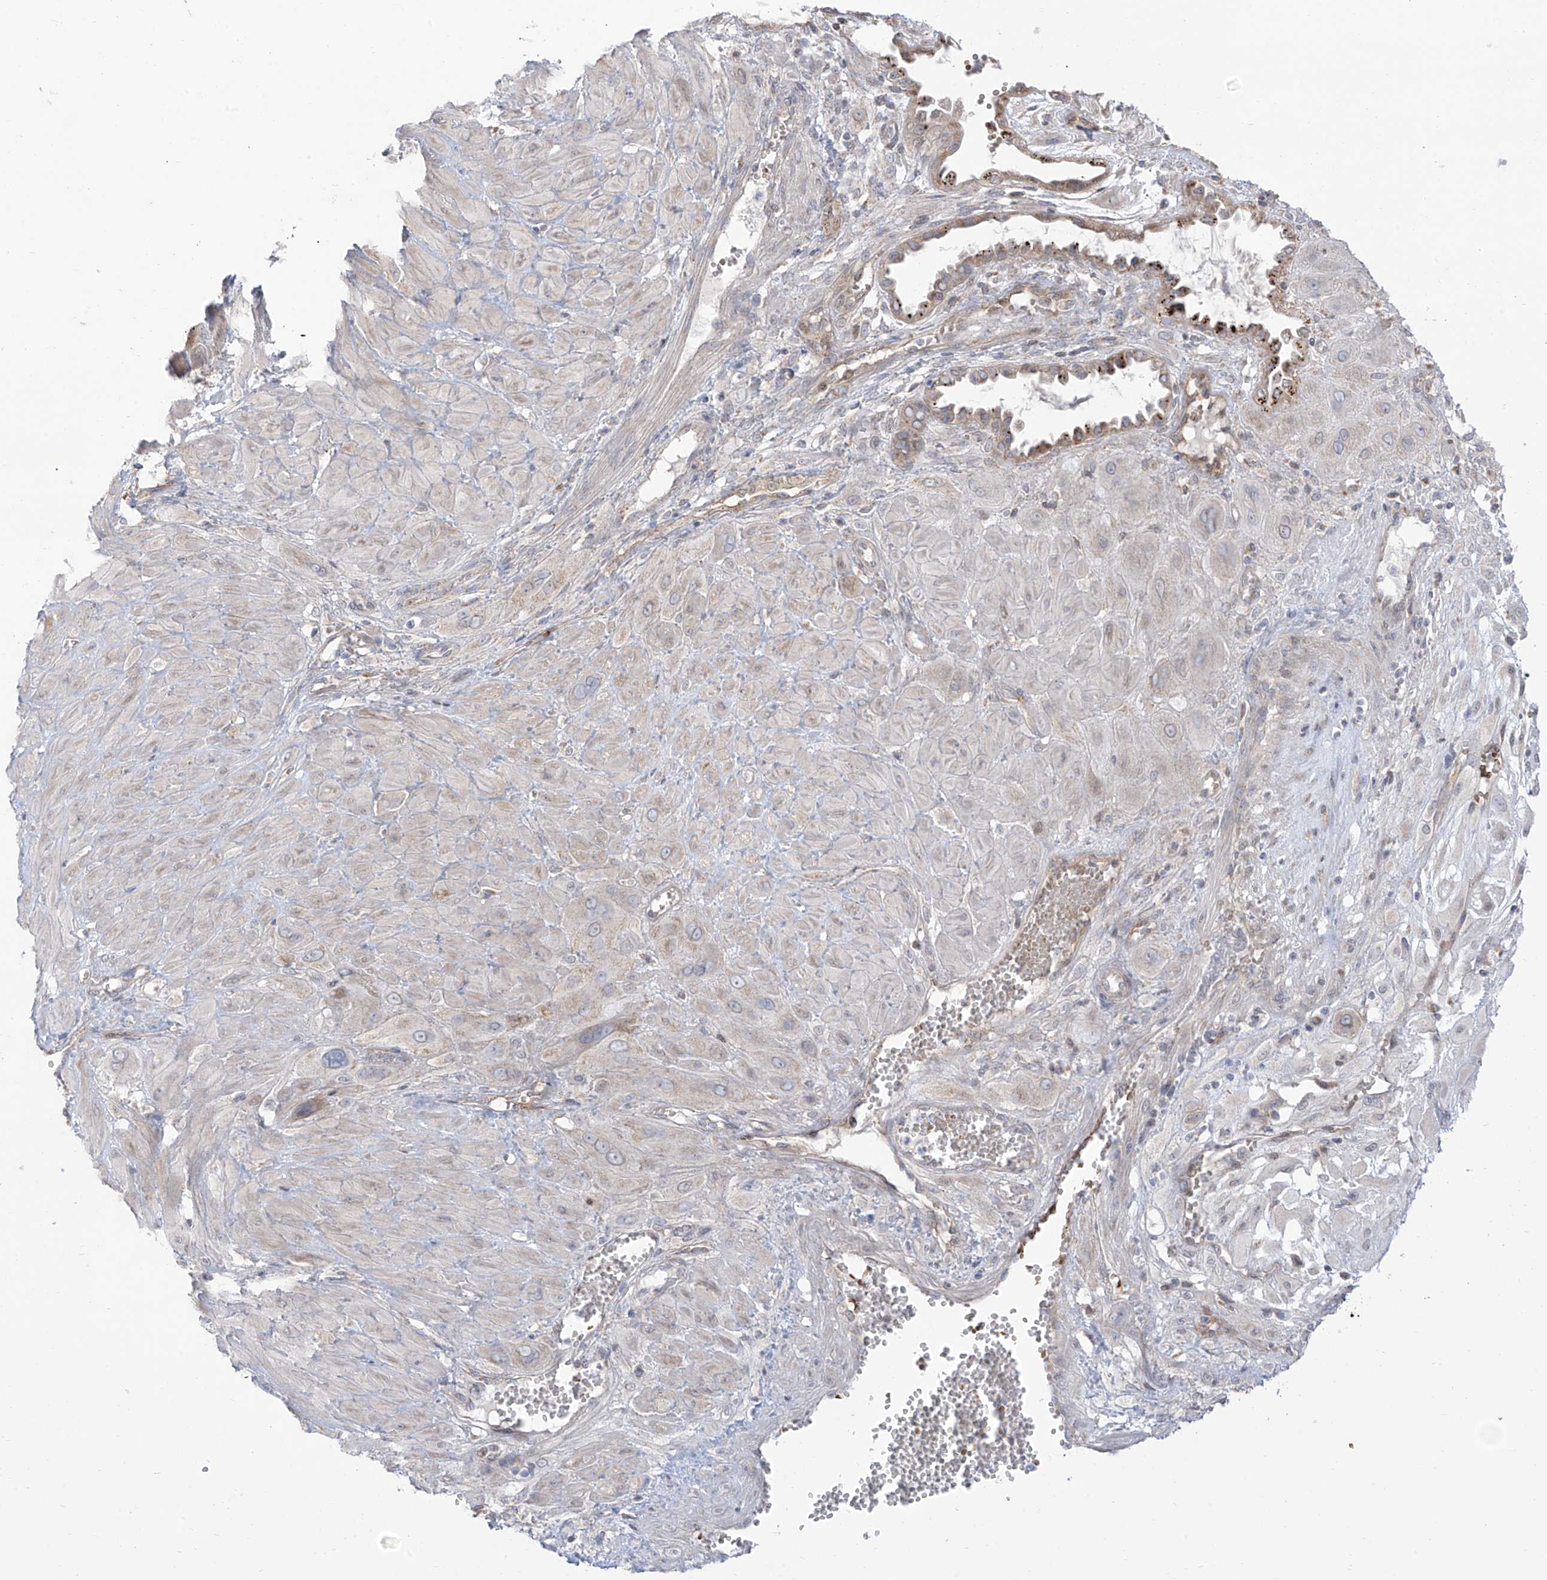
{"staining": {"intensity": "negative", "quantity": "none", "location": "none"}, "tissue": "cervical cancer", "cell_type": "Tumor cells", "image_type": "cancer", "snomed": [{"axis": "morphology", "description": "Squamous cell carcinoma, NOS"}, {"axis": "topography", "description": "Cervix"}], "caption": "IHC image of neoplastic tissue: cervical cancer stained with DAB demonstrates no significant protein positivity in tumor cells. (DAB (3,3'-diaminobenzidine) immunohistochemistry (IHC) visualized using brightfield microscopy, high magnification).", "gene": "ARHGEF40", "patient": {"sex": "female", "age": 34}}